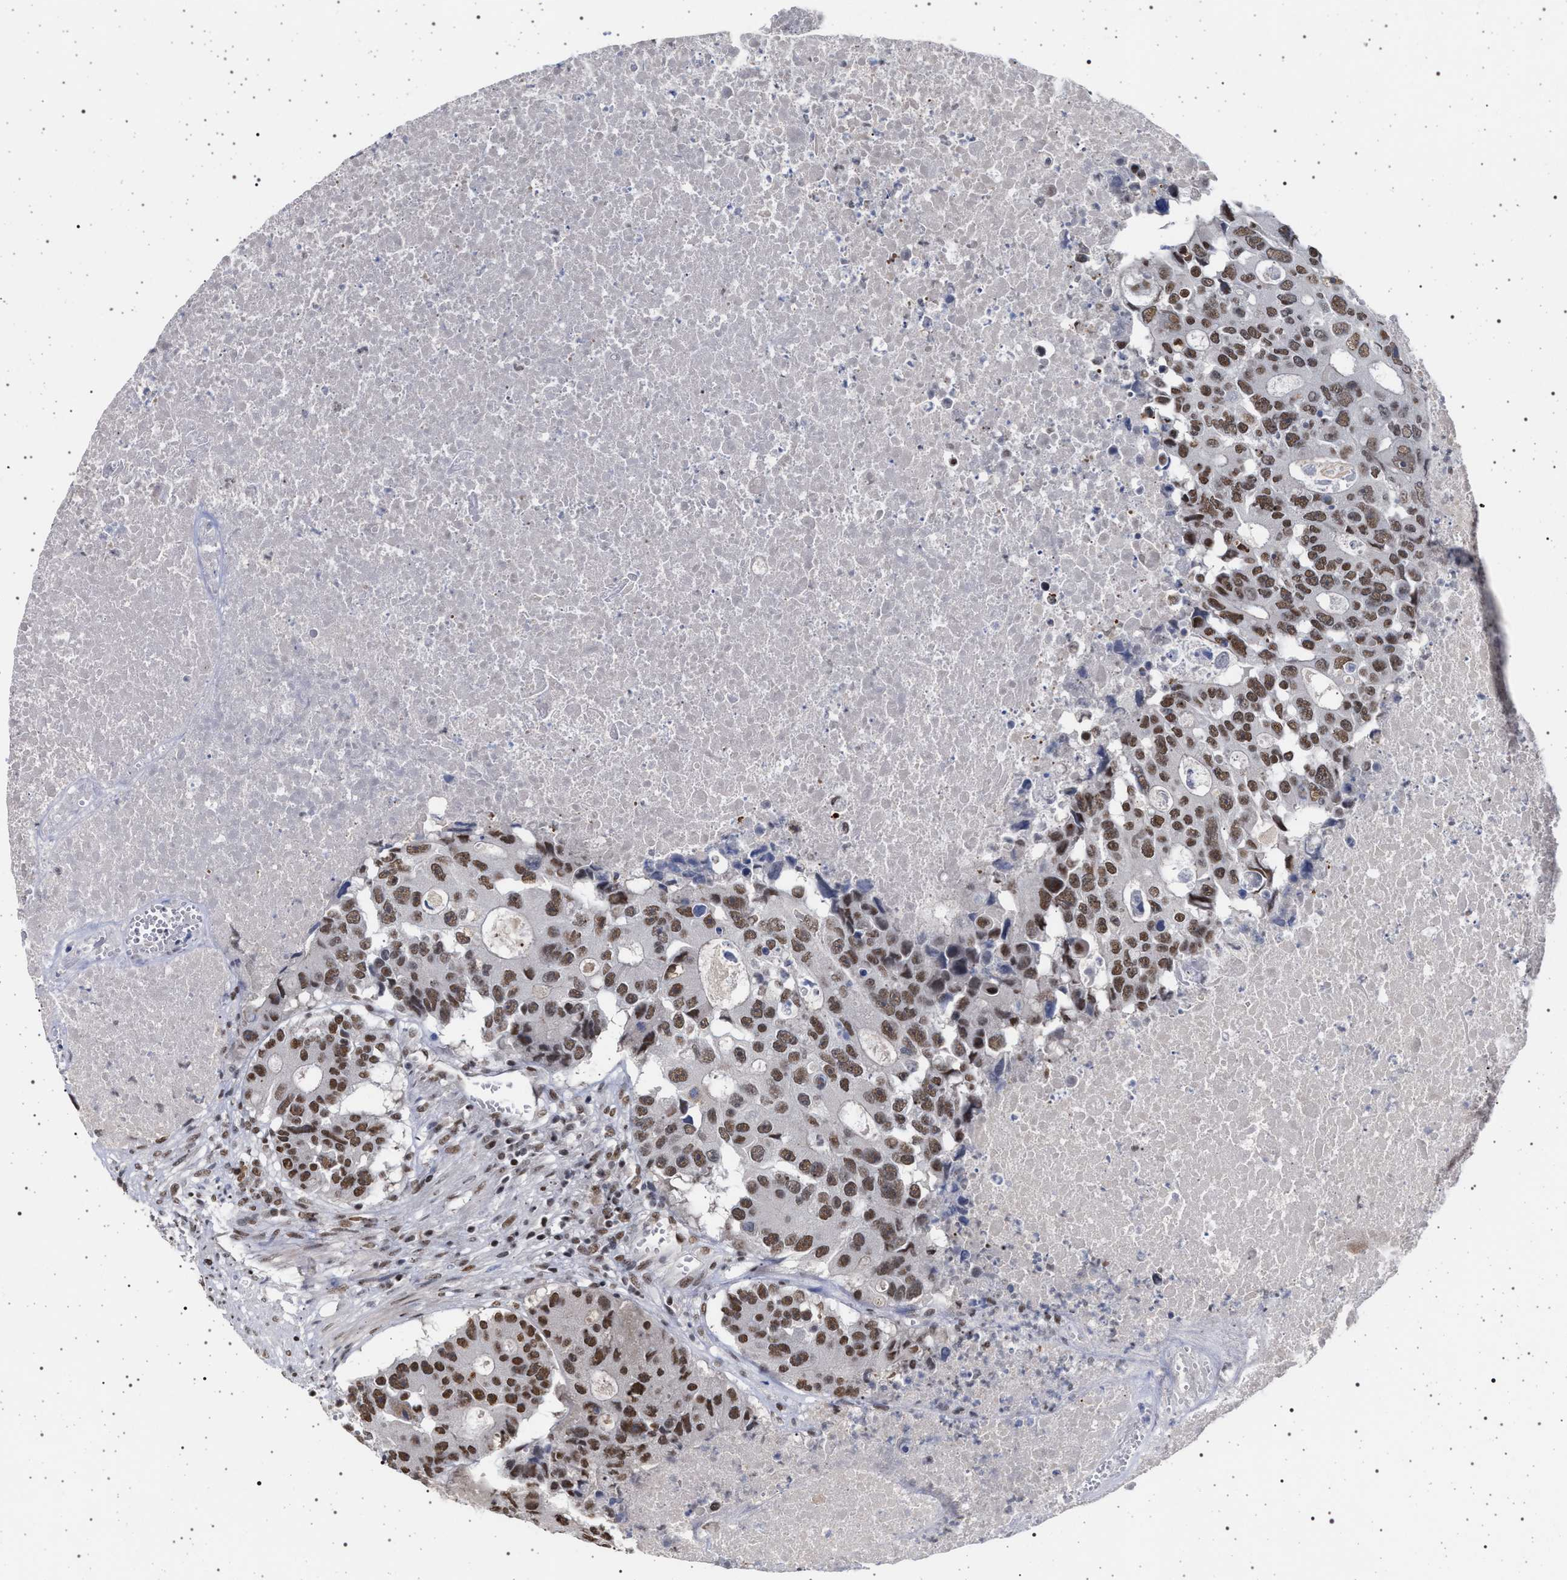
{"staining": {"intensity": "moderate", "quantity": ">75%", "location": "nuclear"}, "tissue": "colorectal cancer", "cell_type": "Tumor cells", "image_type": "cancer", "snomed": [{"axis": "morphology", "description": "Adenocarcinoma, NOS"}, {"axis": "topography", "description": "Colon"}], "caption": "Moderate nuclear protein expression is present in about >75% of tumor cells in colorectal cancer.", "gene": "PHF12", "patient": {"sex": "male", "age": 87}}